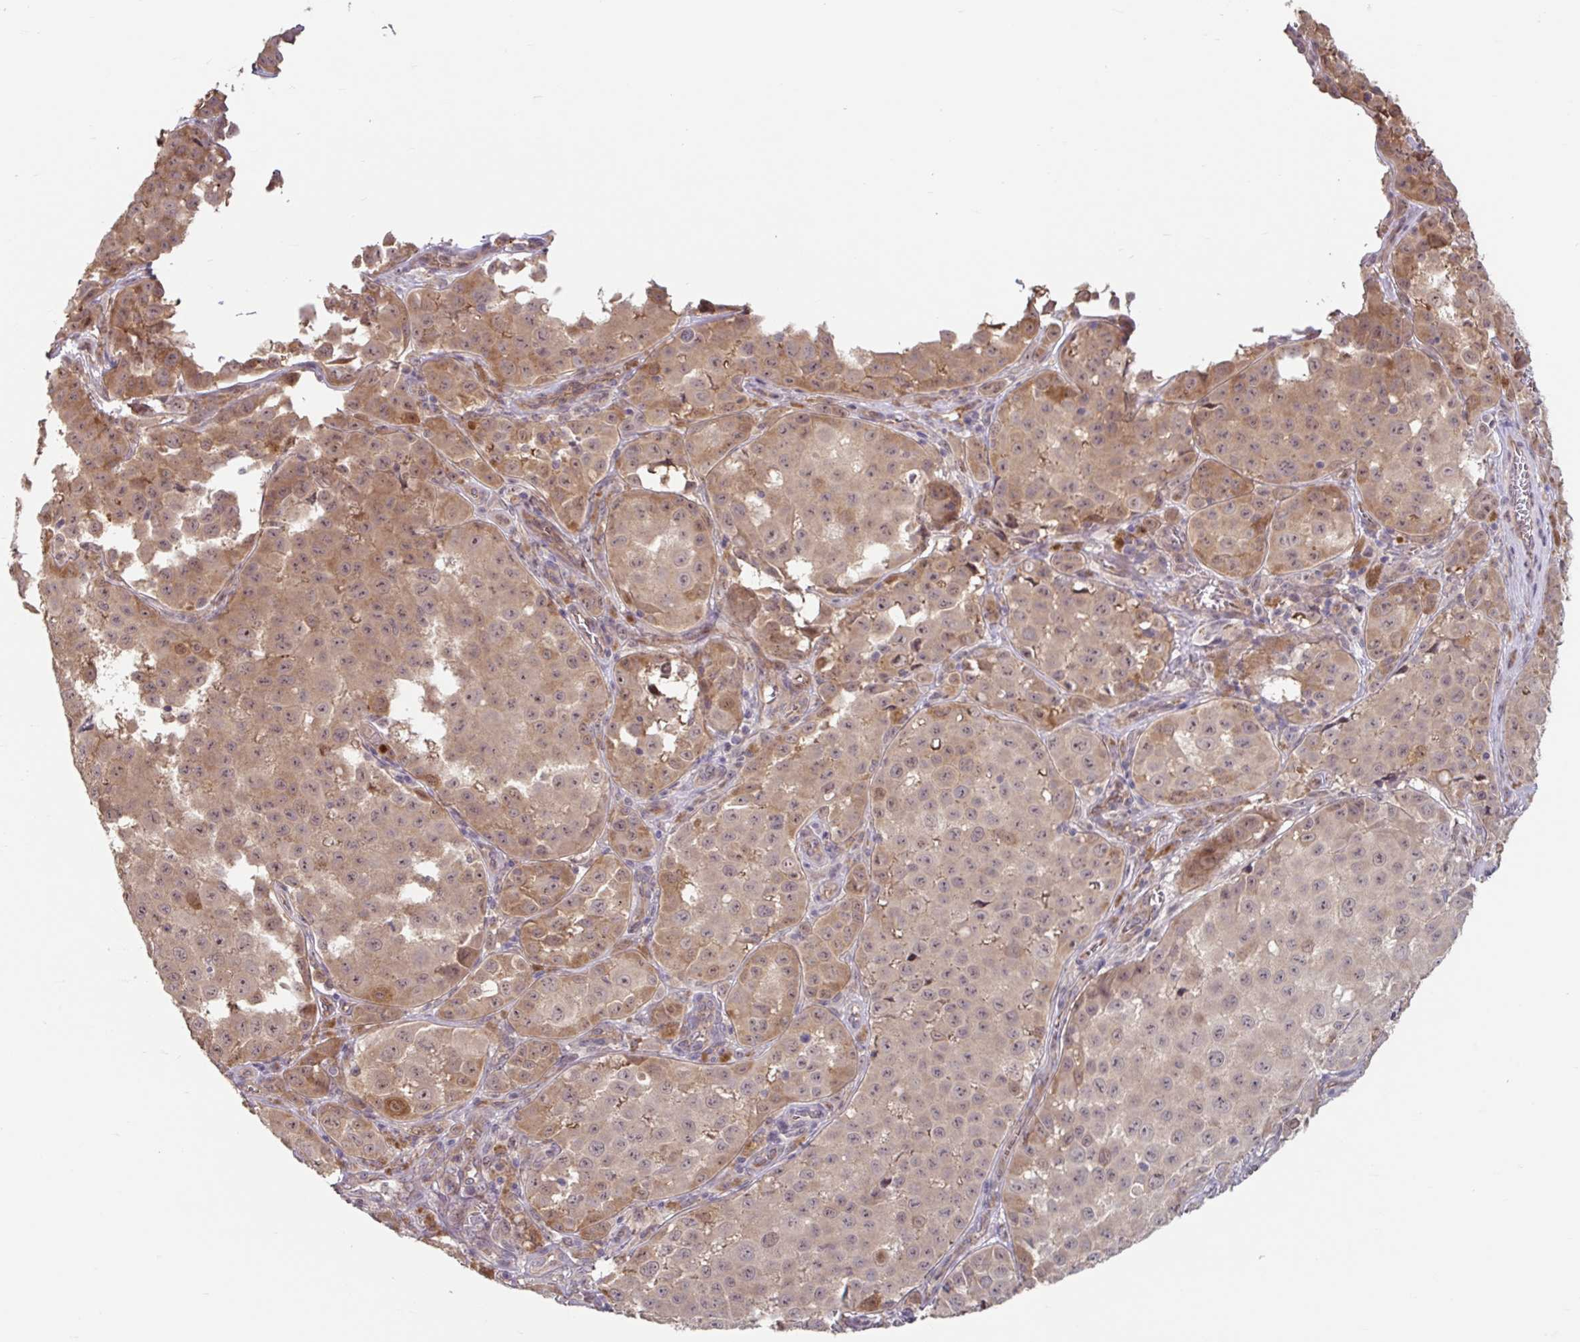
{"staining": {"intensity": "weak", "quantity": ">75%", "location": "cytoplasmic/membranous,nuclear"}, "tissue": "melanoma", "cell_type": "Tumor cells", "image_type": "cancer", "snomed": [{"axis": "morphology", "description": "Malignant melanoma, NOS"}, {"axis": "topography", "description": "Skin"}], "caption": "This micrograph demonstrates IHC staining of human malignant melanoma, with low weak cytoplasmic/membranous and nuclear positivity in about >75% of tumor cells.", "gene": "STYXL1", "patient": {"sex": "male", "age": 64}}